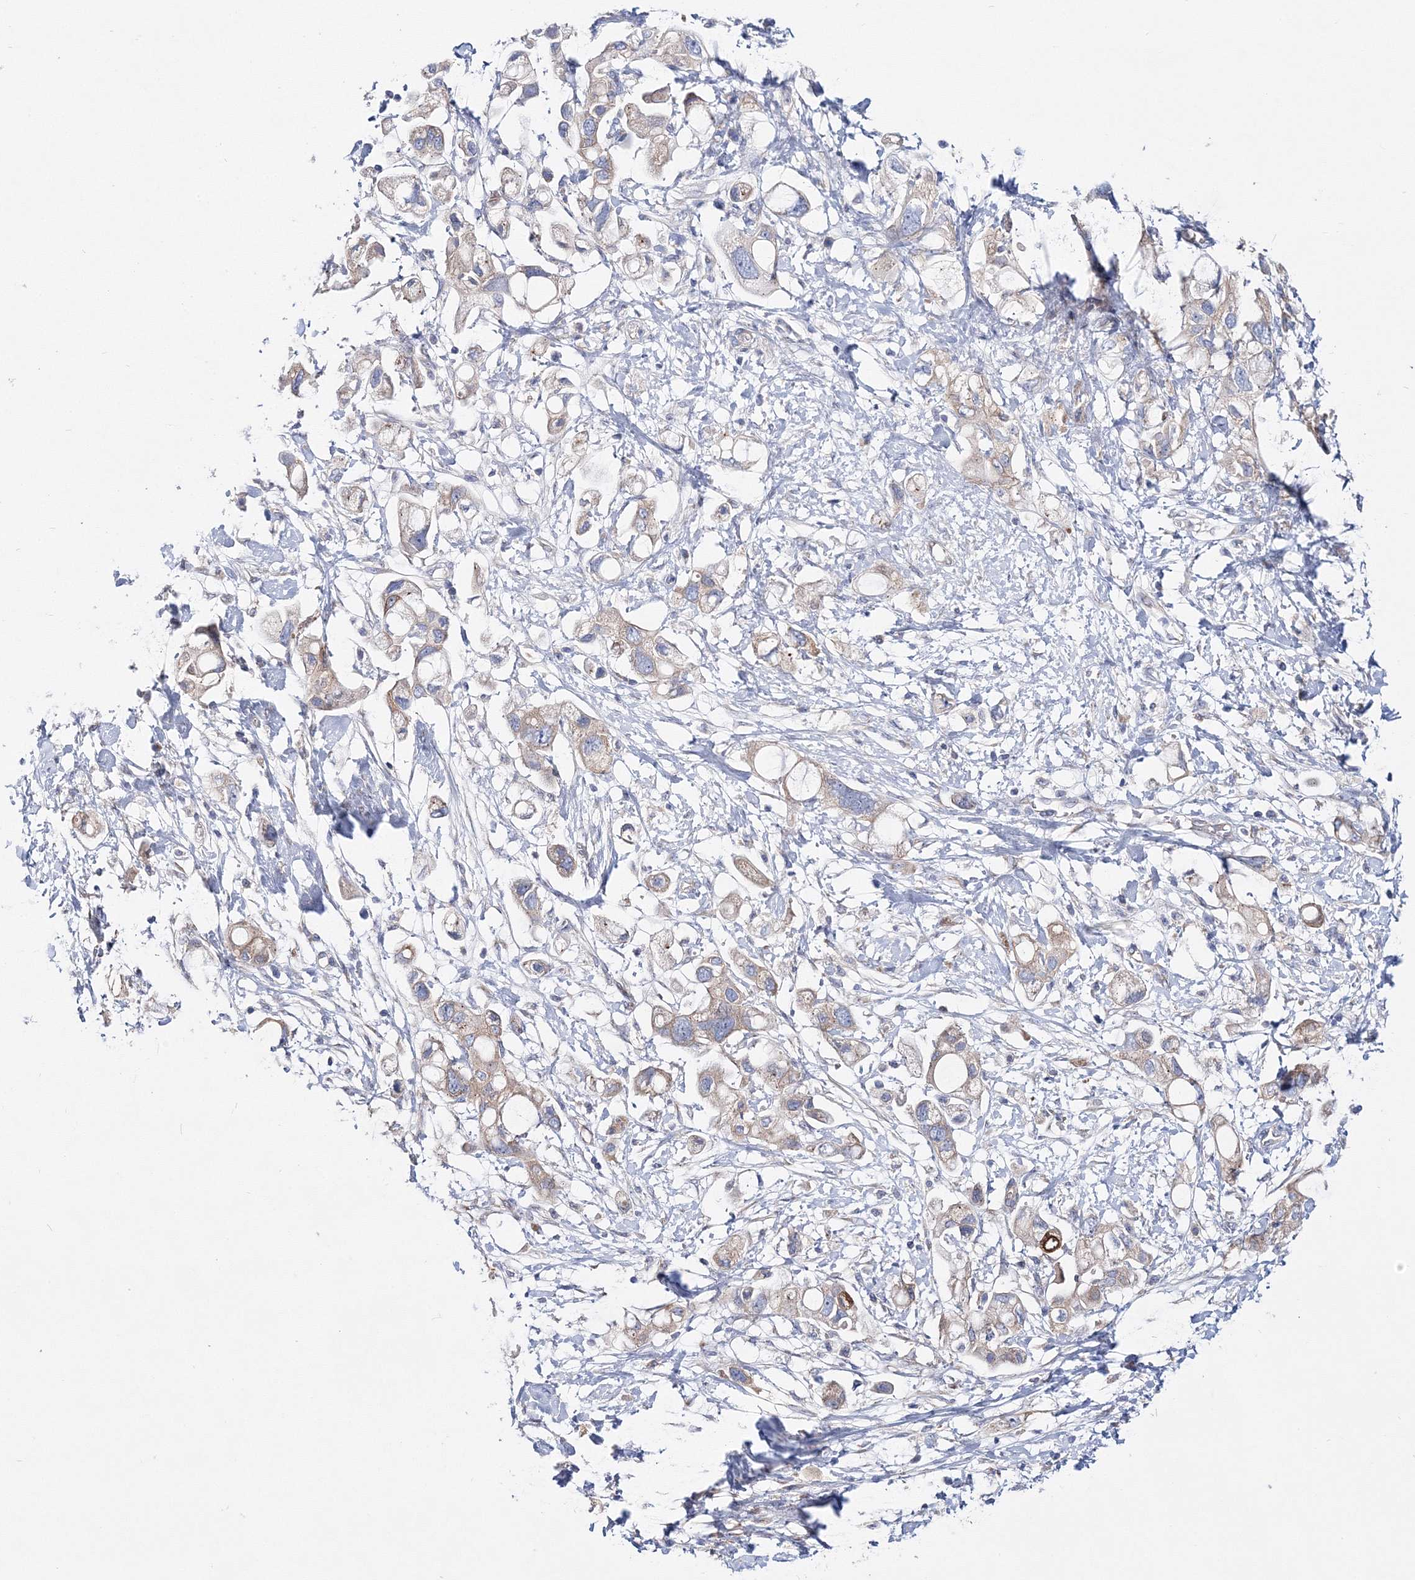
{"staining": {"intensity": "weak", "quantity": ">75%", "location": "cytoplasmic/membranous"}, "tissue": "pancreatic cancer", "cell_type": "Tumor cells", "image_type": "cancer", "snomed": [{"axis": "morphology", "description": "Adenocarcinoma, NOS"}, {"axis": "topography", "description": "Pancreas"}], "caption": "Immunohistochemistry (IHC) micrograph of neoplastic tissue: human pancreatic cancer (adenocarcinoma) stained using IHC exhibits low levels of weak protein expression localized specifically in the cytoplasmic/membranous of tumor cells, appearing as a cytoplasmic/membranous brown color.", "gene": "ARHGAP32", "patient": {"sex": "female", "age": 56}}